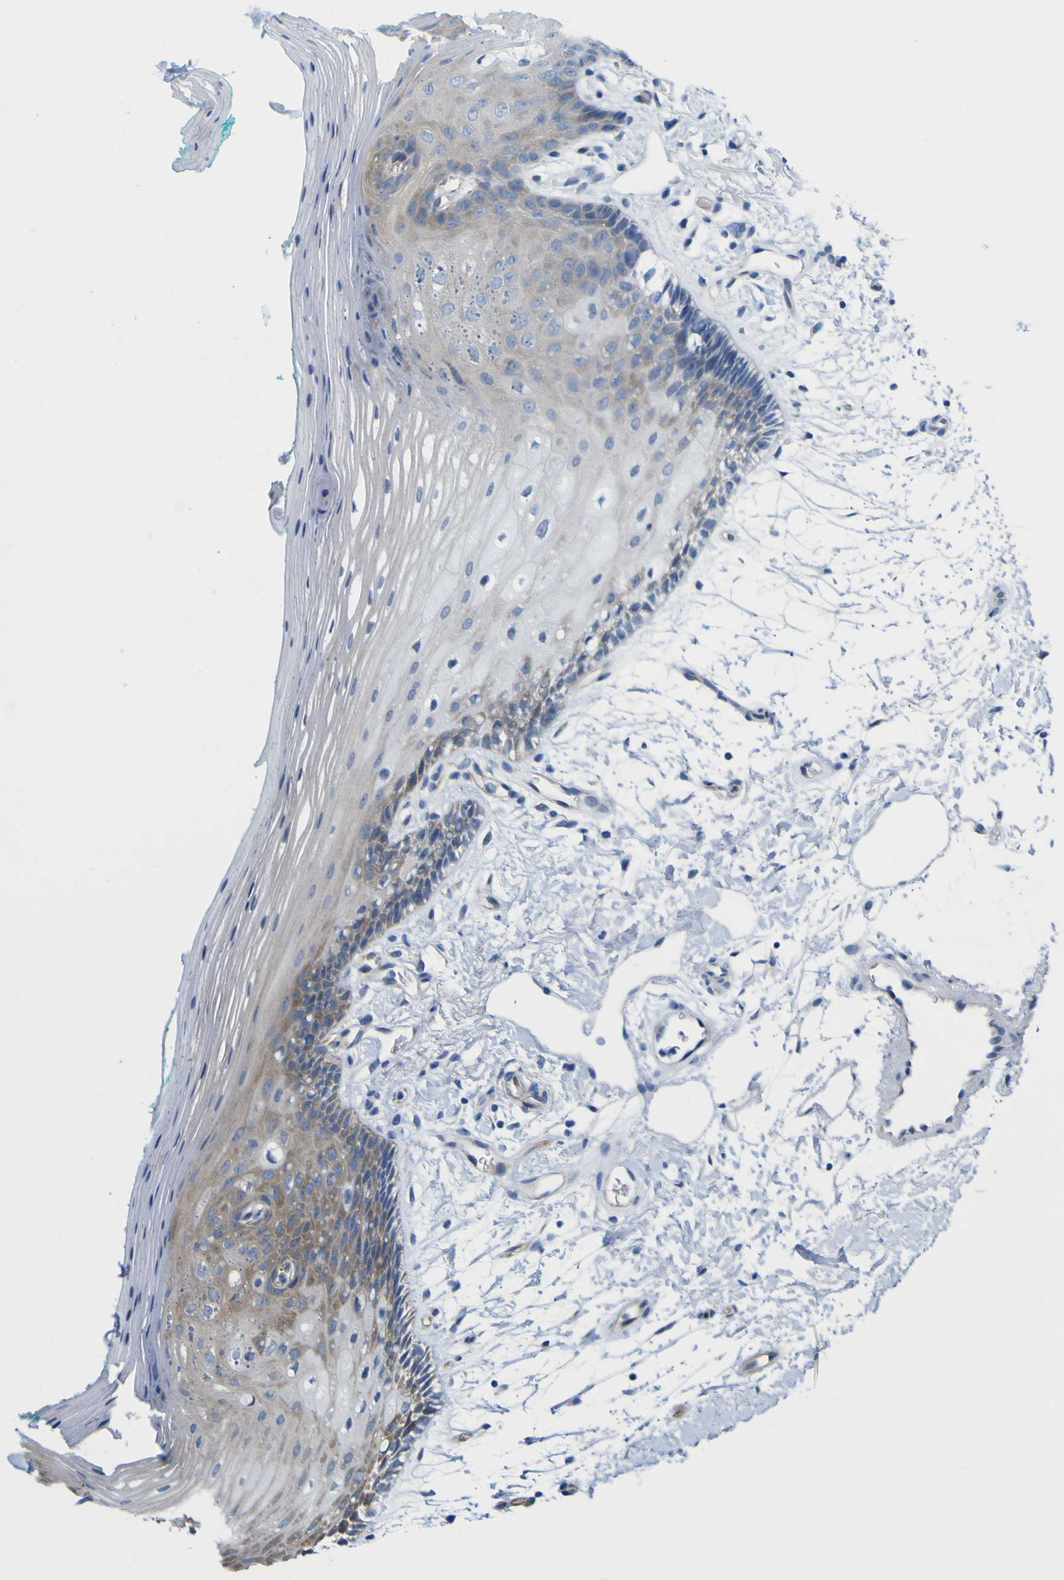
{"staining": {"intensity": "moderate", "quantity": "<25%", "location": "cytoplasmic/membranous"}, "tissue": "oral mucosa", "cell_type": "Squamous epithelial cells", "image_type": "normal", "snomed": [{"axis": "morphology", "description": "Normal tissue, NOS"}, {"axis": "topography", "description": "Skeletal muscle"}, {"axis": "topography", "description": "Oral tissue"}, {"axis": "topography", "description": "Peripheral nerve tissue"}], "caption": "Immunohistochemistry of unremarkable oral mucosa reveals low levels of moderate cytoplasmic/membranous expression in approximately <25% of squamous epithelial cells.", "gene": "JPH1", "patient": {"sex": "female", "age": 84}}